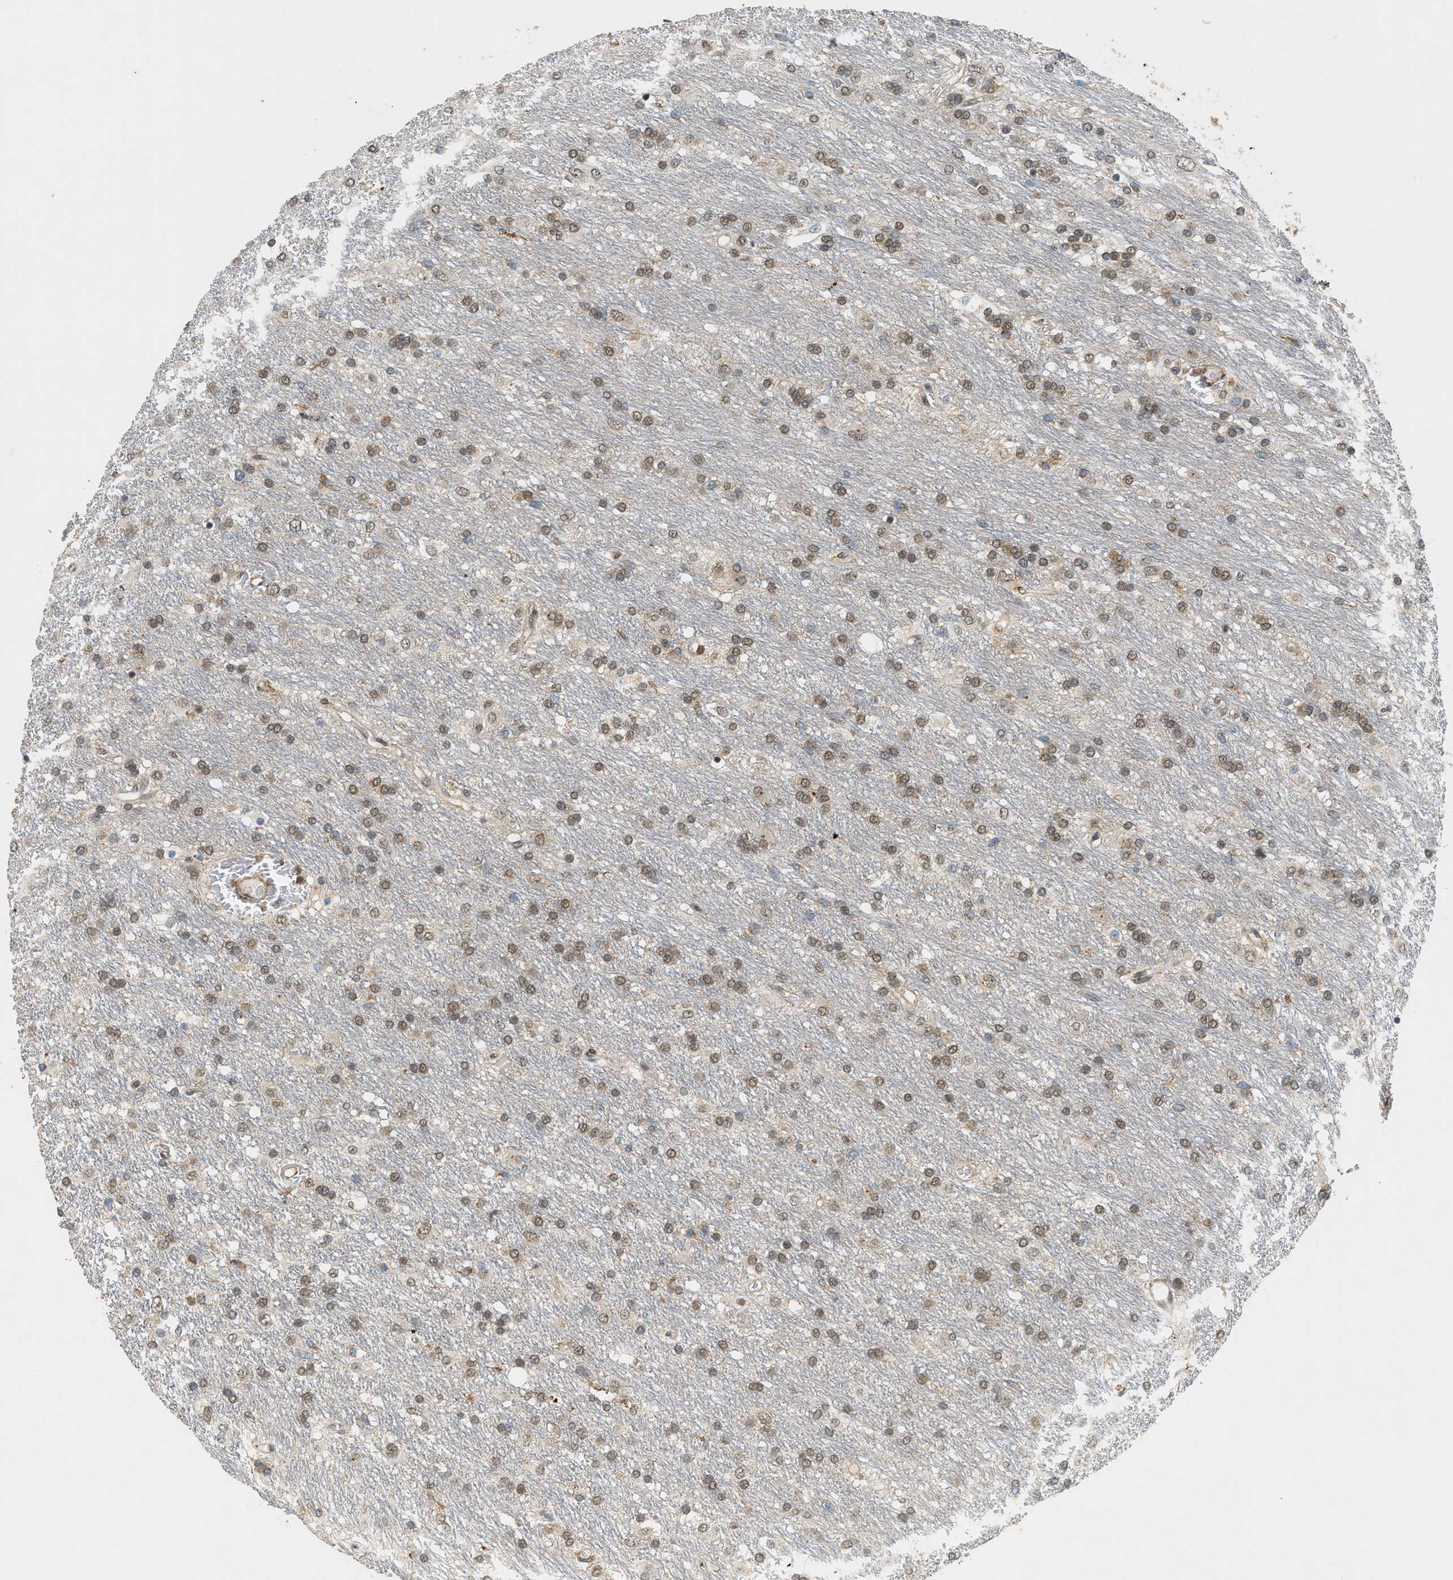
{"staining": {"intensity": "moderate", "quantity": ">75%", "location": "nuclear"}, "tissue": "glioma", "cell_type": "Tumor cells", "image_type": "cancer", "snomed": [{"axis": "morphology", "description": "Glioma, malignant, Low grade"}, {"axis": "topography", "description": "Brain"}], "caption": "DAB immunohistochemical staining of human glioma reveals moderate nuclear protein expression in approximately >75% of tumor cells.", "gene": "SEMA4D", "patient": {"sex": "male", "age": 77}}